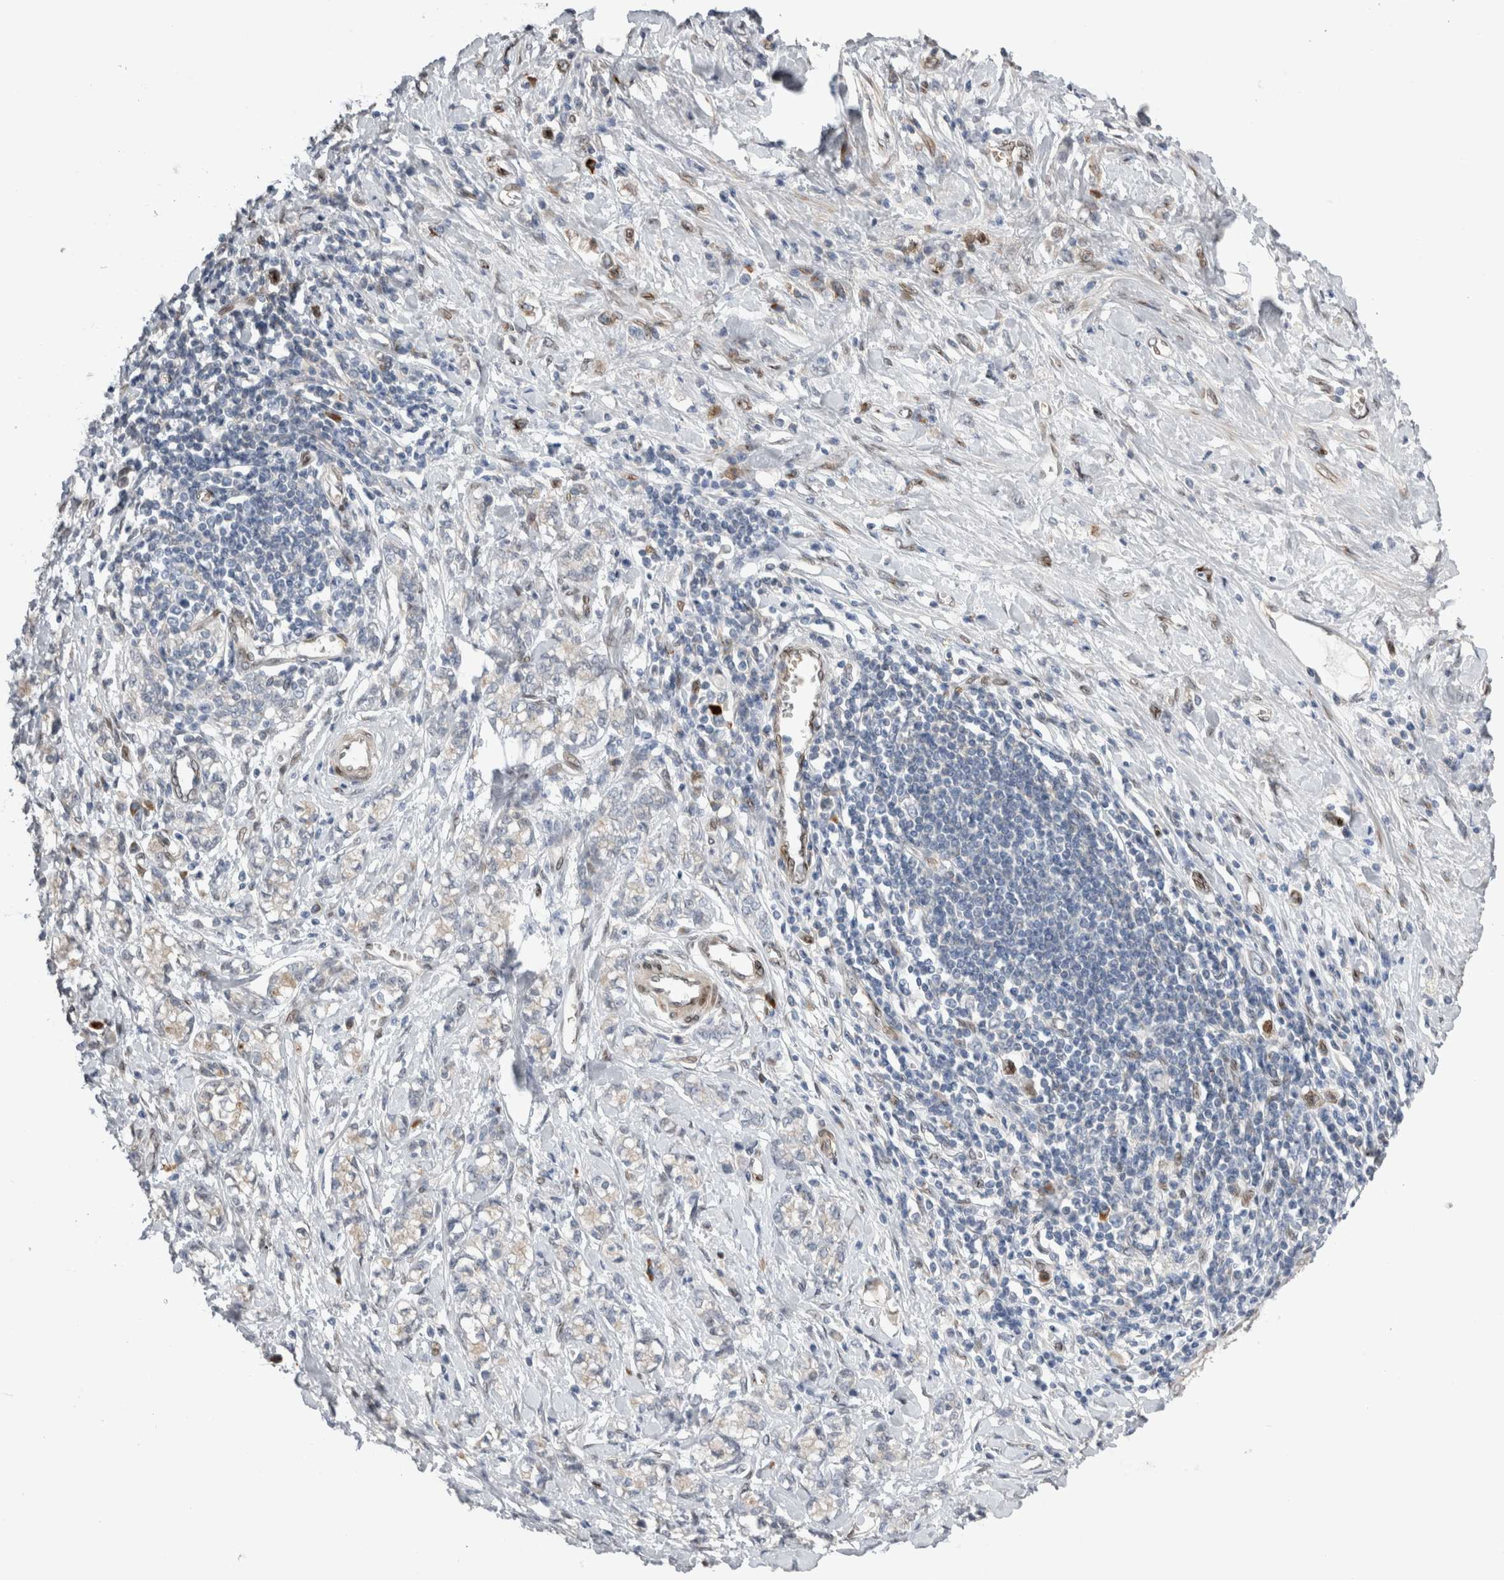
{"staining": {"intensity": "negative", "quantity": "none", "location": "none"}, "tissue": "stomach cancer", "cell_type": "Tumor cells", "image_type": "cancer", "snomed": [{"axis": "morphology", "description": "Adenocarcinoma, NOS"}, {"axis": "topography", "description": "Stomach"}], "caption": "Immunohistochemistry (IHC) photomicrograph of adenocarcinoma (stomach) stained for a protein (brown), which displays no positivity in tumor cells.", "gene": "DMTN", "patient": {"sex": "female", "age": 76}}